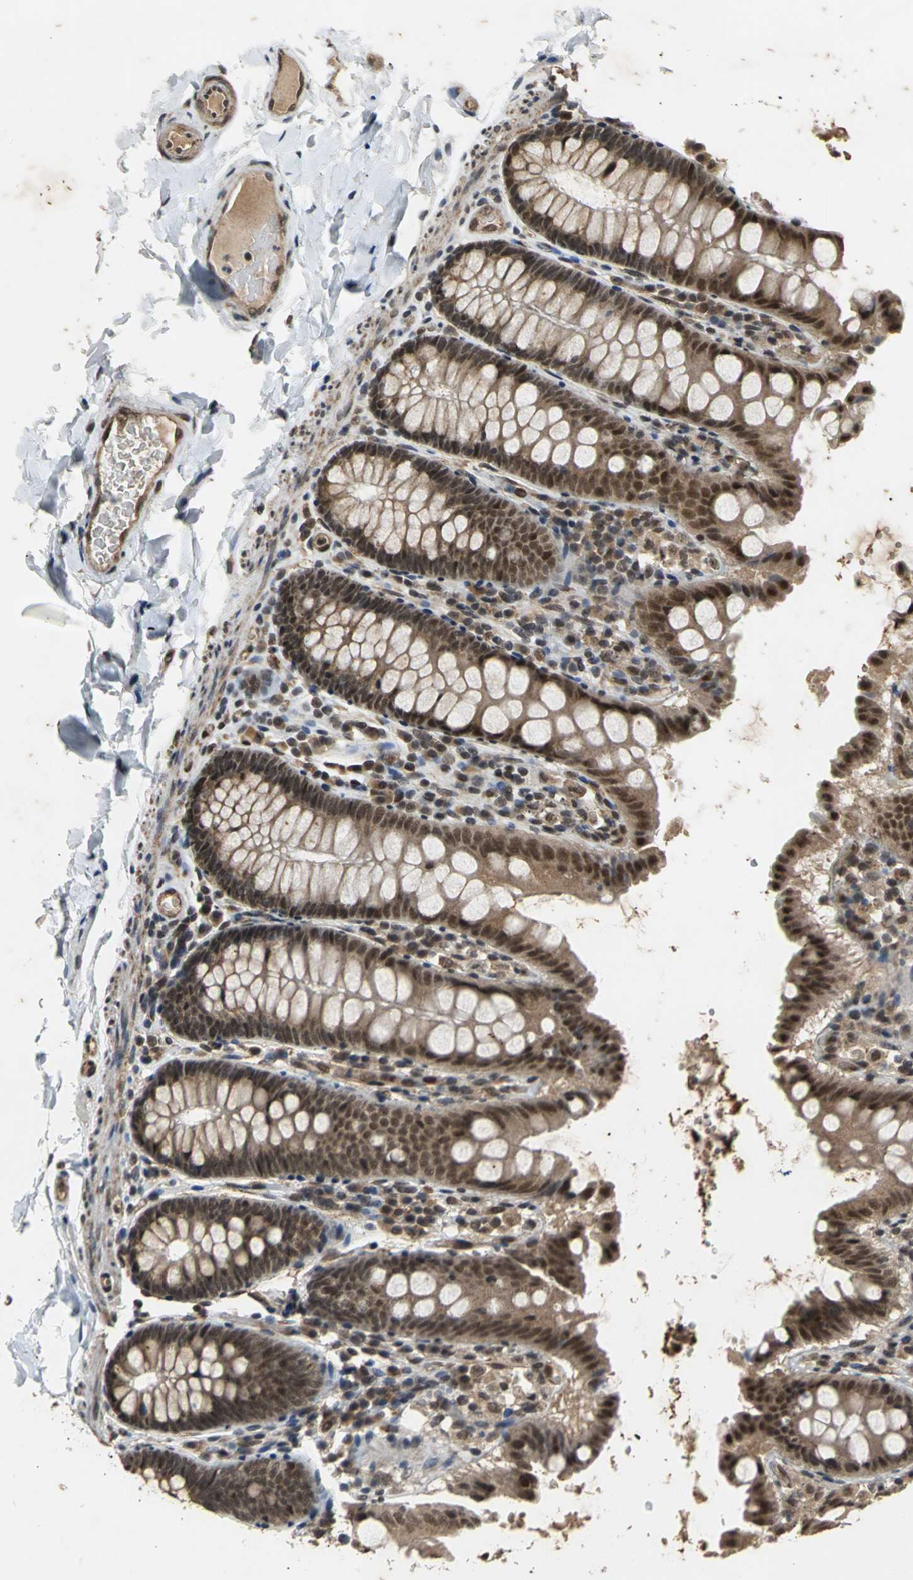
{"staining": {"intensity": "strong", "quantity": ">75%", "location": "cytoplasmic/membranous,nuclear"}, "tissue": "colon", "cell_type": "Endothelial cells", "image_type": "normal", "snomed": [{"axis": "morphology", "description": "Normal tissue, NOS"}, {"axis": "topography", "description": "Colon"}], "caption": "Endothelial cells demonstrate high levels of strong cytoplasmic/membranous,nuclear staining in about >75% of cells in benign colon. Nuclei are stained in blue.", "gene": "NOTCH3", "patient": {"sex": "female", "age": 61}}